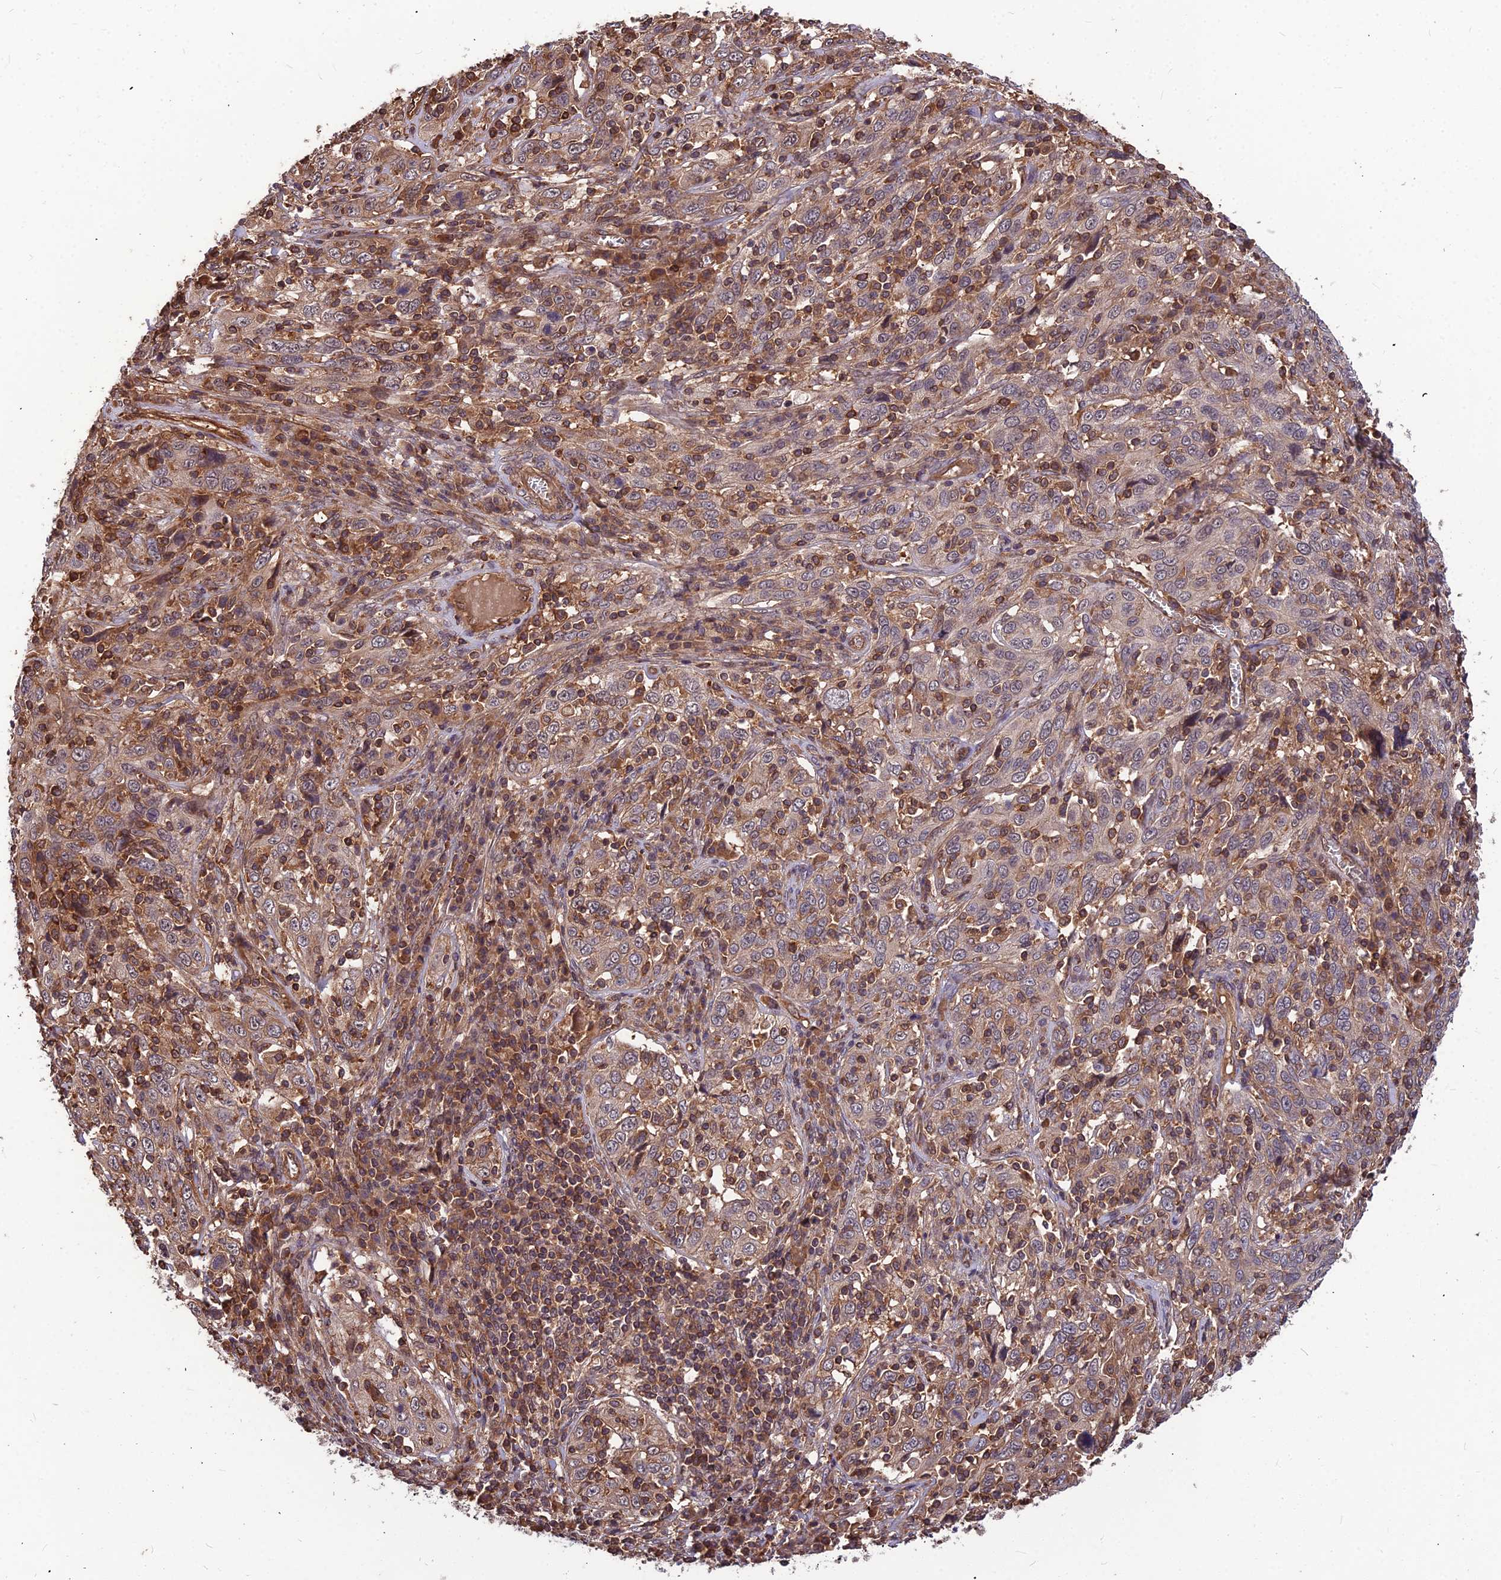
{"staining": {"intensity": "weak", "quantity": "25%-75%", "location": "cytoplasmic/membranous"}, "tissue": "cervical cancer", "cell_type": "Tumor cells", "image_type": "cancer", "snomed": [{"axis": "morphology", "description": "Squamous cell carcinoma, NOS"}, {"axis": "topography", "description": "Cervix"}], "caption": "Protein staining exhibits weak cytoplasmic/membranous expression in about 25%-75% of tumor cells in cervical cancer (squamous cell carcinoma).", "gene": "ZNF467", "patient": {"sex": "female", "age": 46}}